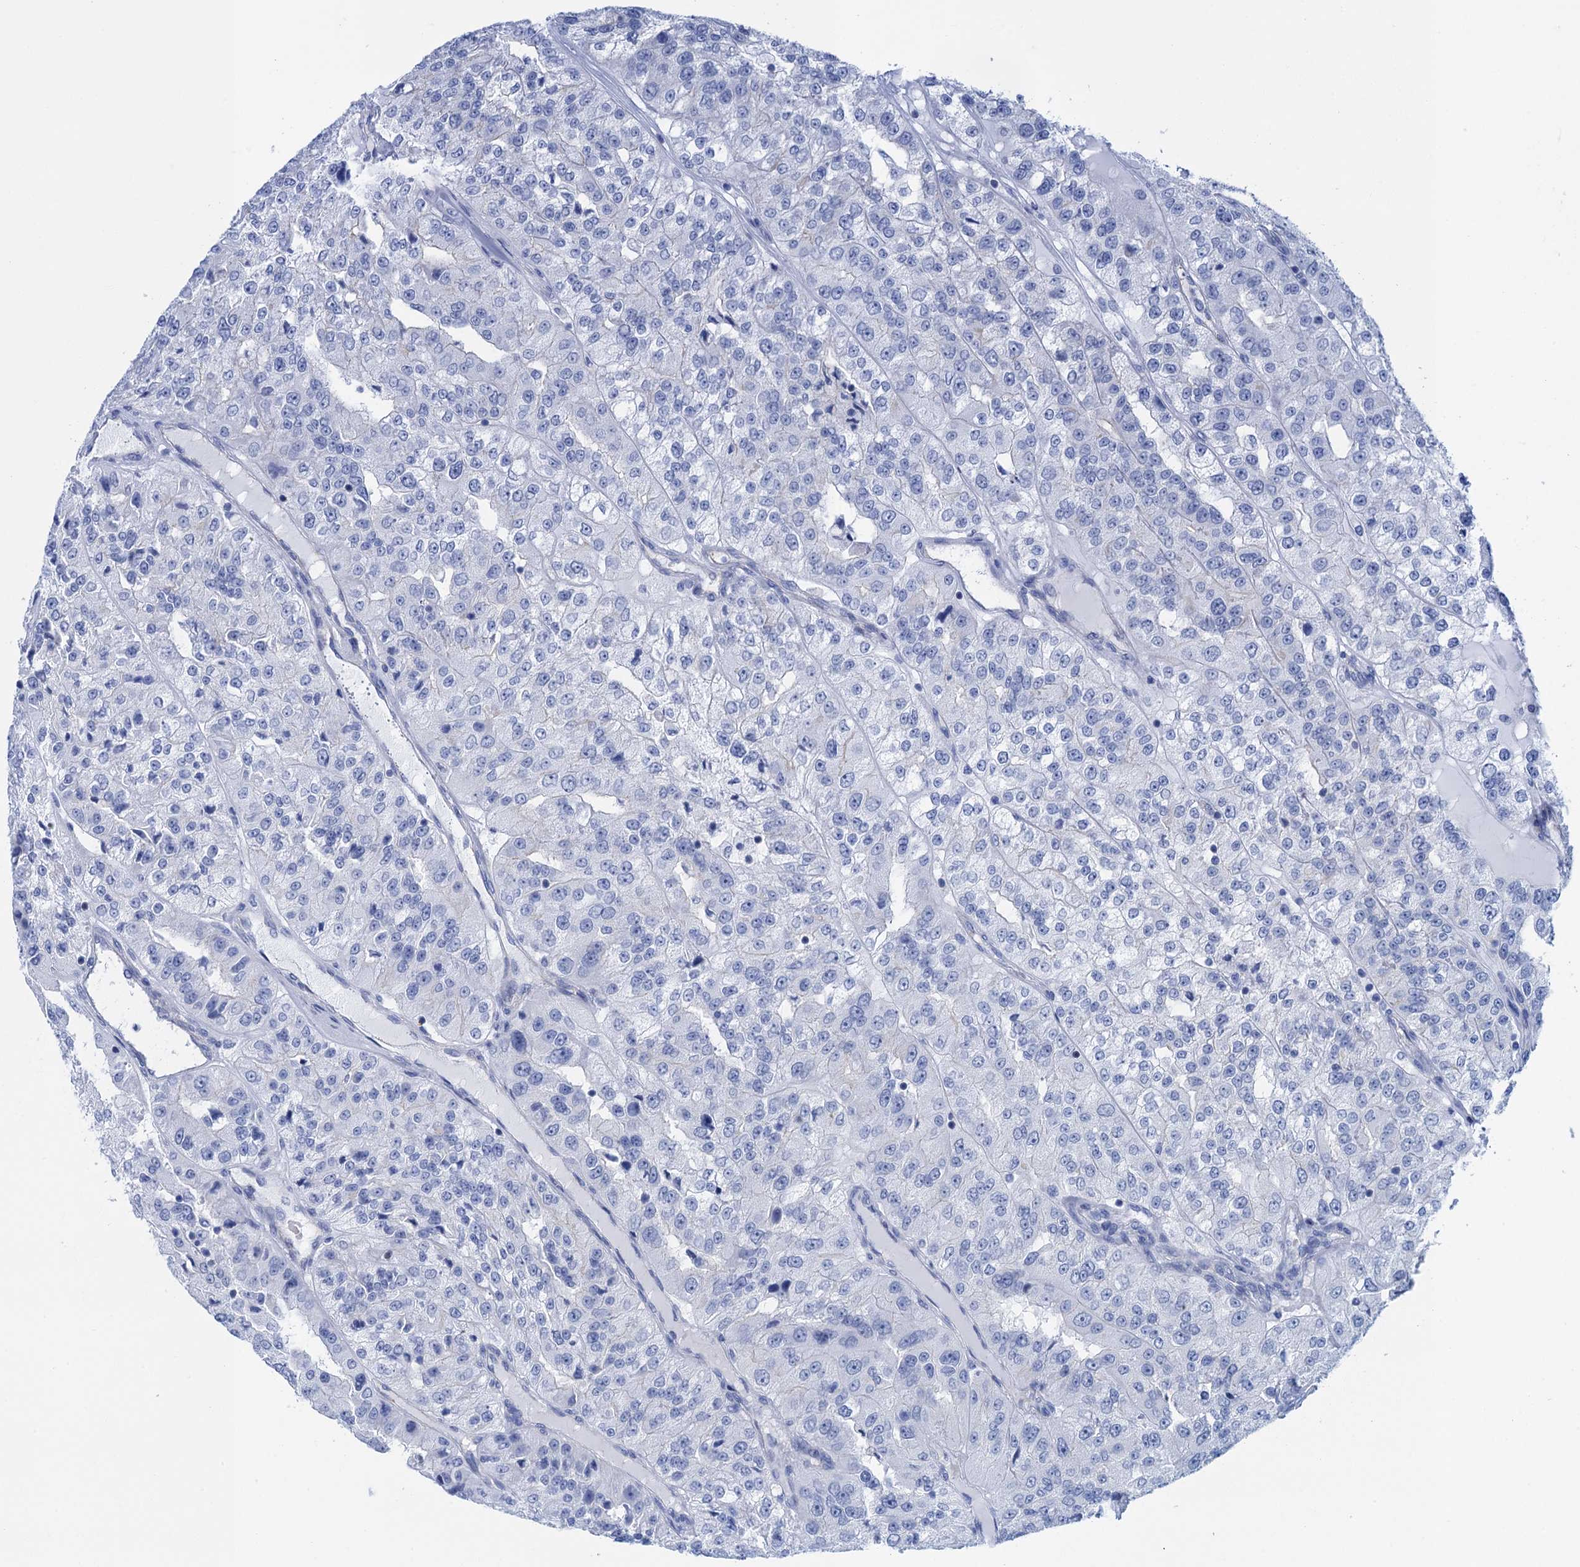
{"staining": {"intensity": "negative", "quantity": "none", "location": "none"}, "tissue": "renal cancer", "cell_type": "Tumor cells", "image_type": "cancer", "snomed": [{"axis": "morphology", "description": "Adenocarcinoma, NOS"}, {"axis": "topography", "description": "Kidney"}], "caption": "DAB immunohistochemical staining of human renal cancer shows no significant positivity in tumor cells.", "gene": "CALML5", "patient": {"sex": "female", "age": 63}}